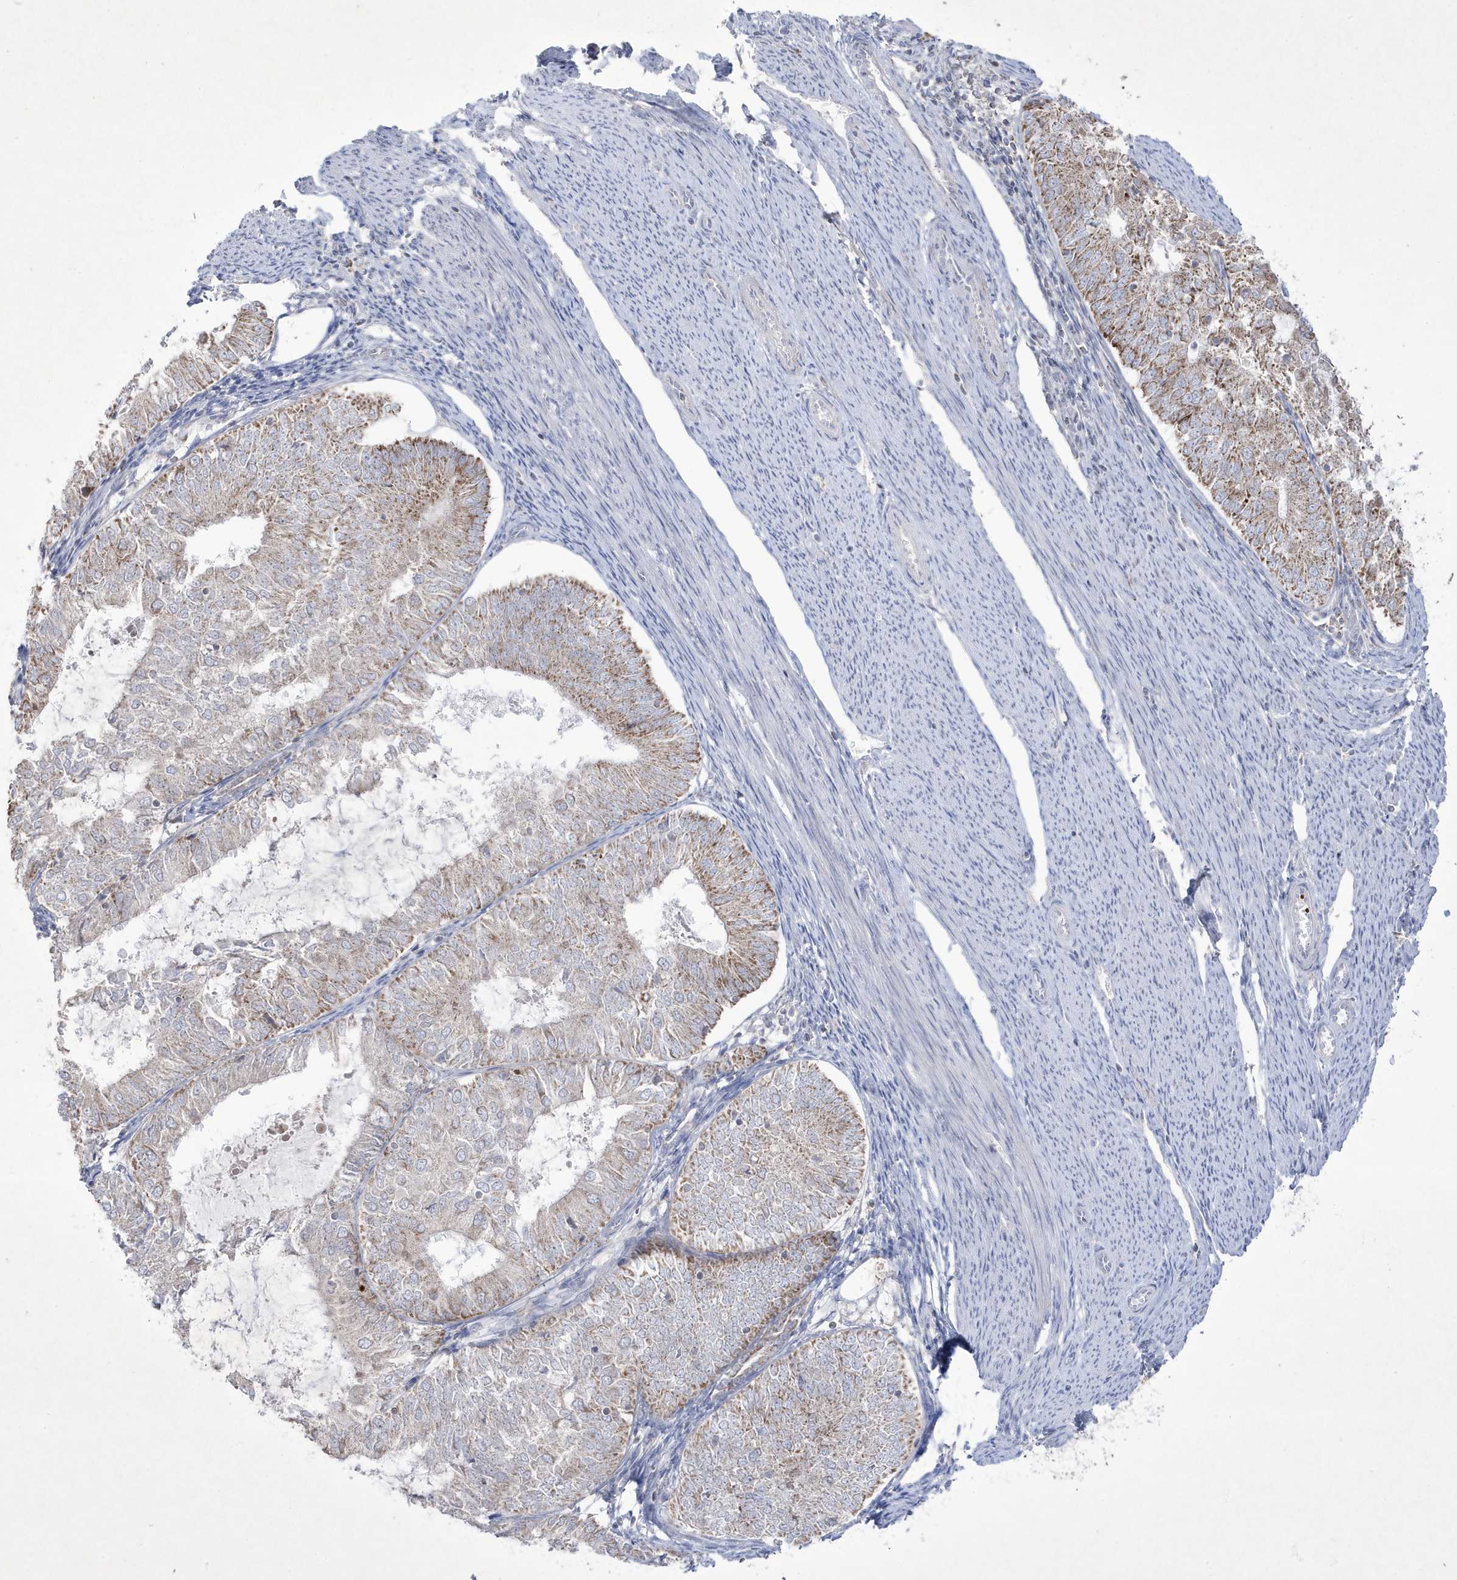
{"staining": {"intensity": "moderate", "quantity": "25%-75%", "location": "cytoplasmic/membranous"}, "tissue": "endometrial cancer", "cell_type": "Tumor cells", "image_type": "cancer", "snomed": [{"axis": "morphology", "description": "Adenocarcinoma, NOS"}, {"axis": "topography", "description": "Endometrium"}], "caption": "Immunohistochemical staining of endometrial adenocarcinoma reveals medium levels of moderate cytoplasmic/membranous staining in about 25%-75% of tumor cells. The staining was performed using DAB (3,3'-diaminobenzidine), with brown indicating positive protein expression. Nuclei are stained blue with hematoxylin.", "gene": "ADAMTSL3", "patient": {"sex": "female", "age": 57}}